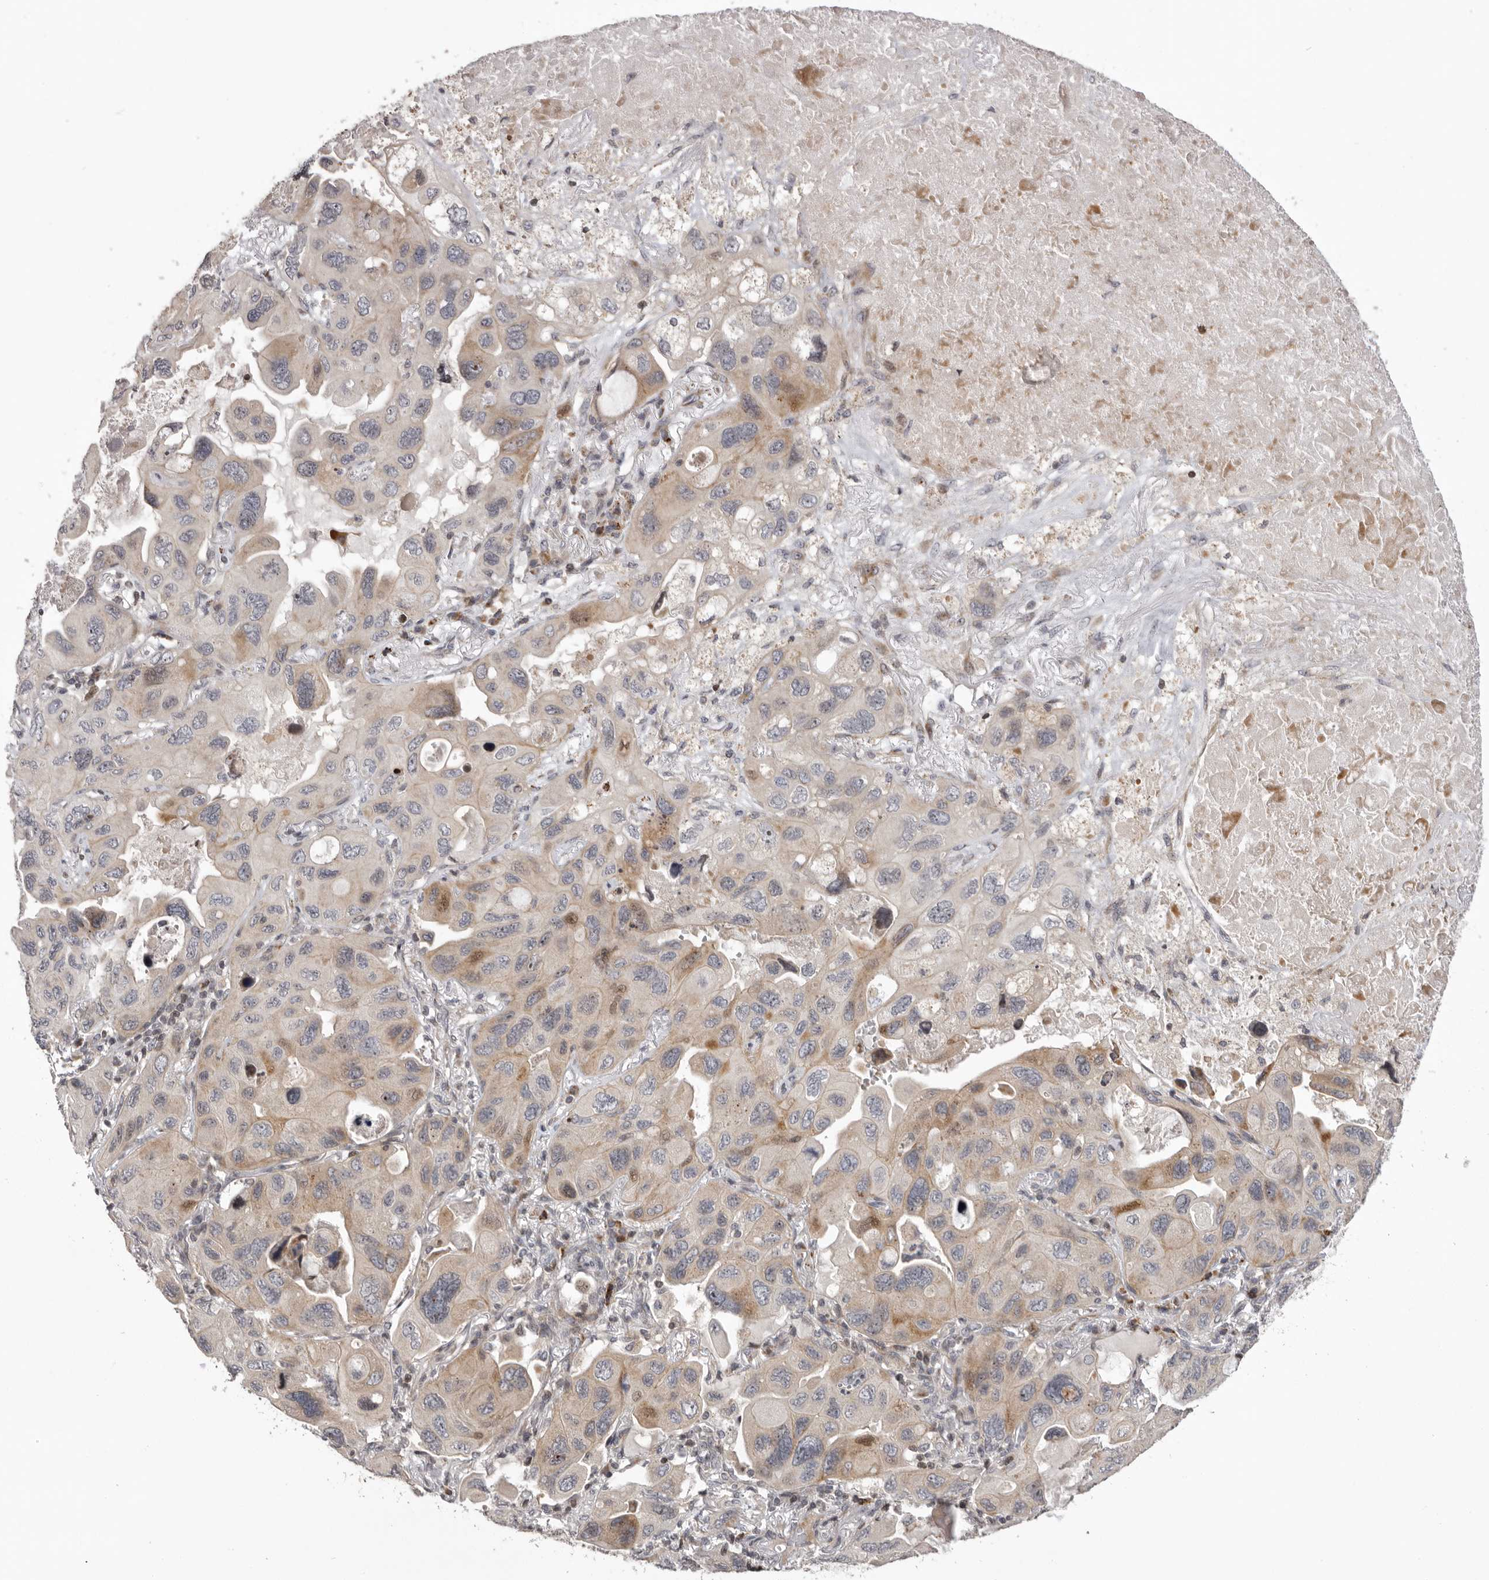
{"staining": {"intensity": "moderate", "quantity": "<25%", "location": "cytoplasmic/membranous,nuclear"}, "tissue": "lung cancer", "cell_type": "Tumor cells", "image_type": "cancer", "snomed": [{"axis": "morphology", "description": "Squamous cell carcinoma, NOS"}, {"axis": "topography", "description": "Lung"}], "caption": "Protein staining by immunohistochemistry shows moderate cytoplasmic/membranous and nuclear positivity in about <25% of tumor cells in lung cancer.", "gene": "AZIN1", "patient": {"sex": "female", "age": 73}}